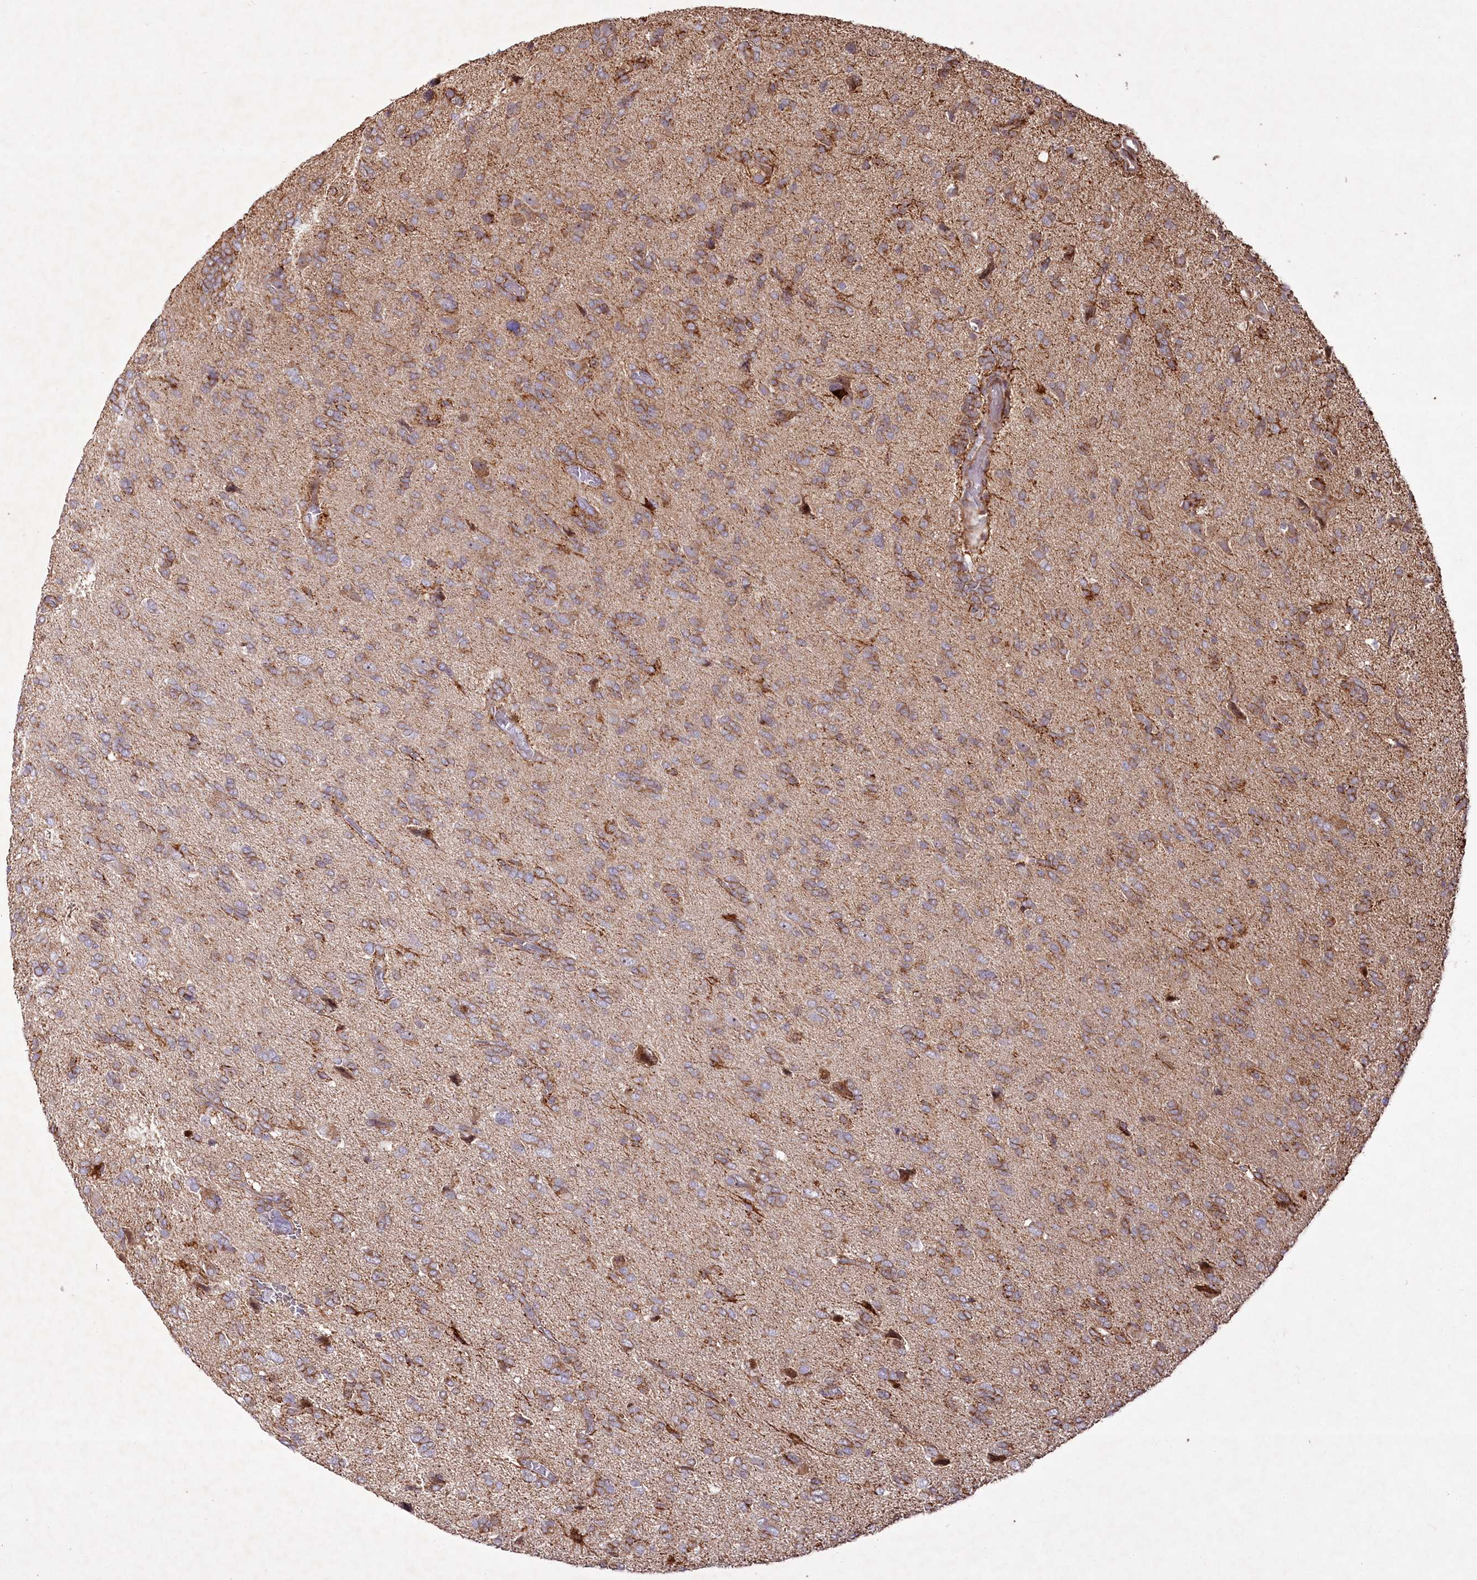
{"staining": {"intensity": "moderate", "quantity": "25%-75%", "location": "cytoplasmic/membranous"}, "tissue": "glioma", "cell_type": "Tumor cells", "image_type": "cancer", "snomed": [{"axis": "morphology", "description": "Glioma, malignant, High grade"}, {"axis": "topography", "description": "Brain"}], "caption": "A brown stain labels moderate cytoplasmic/membranous staining of a protein in human glioma tumor cells.", "gene": "PSTK", "patient": {"sex": "female", "age": 59}}